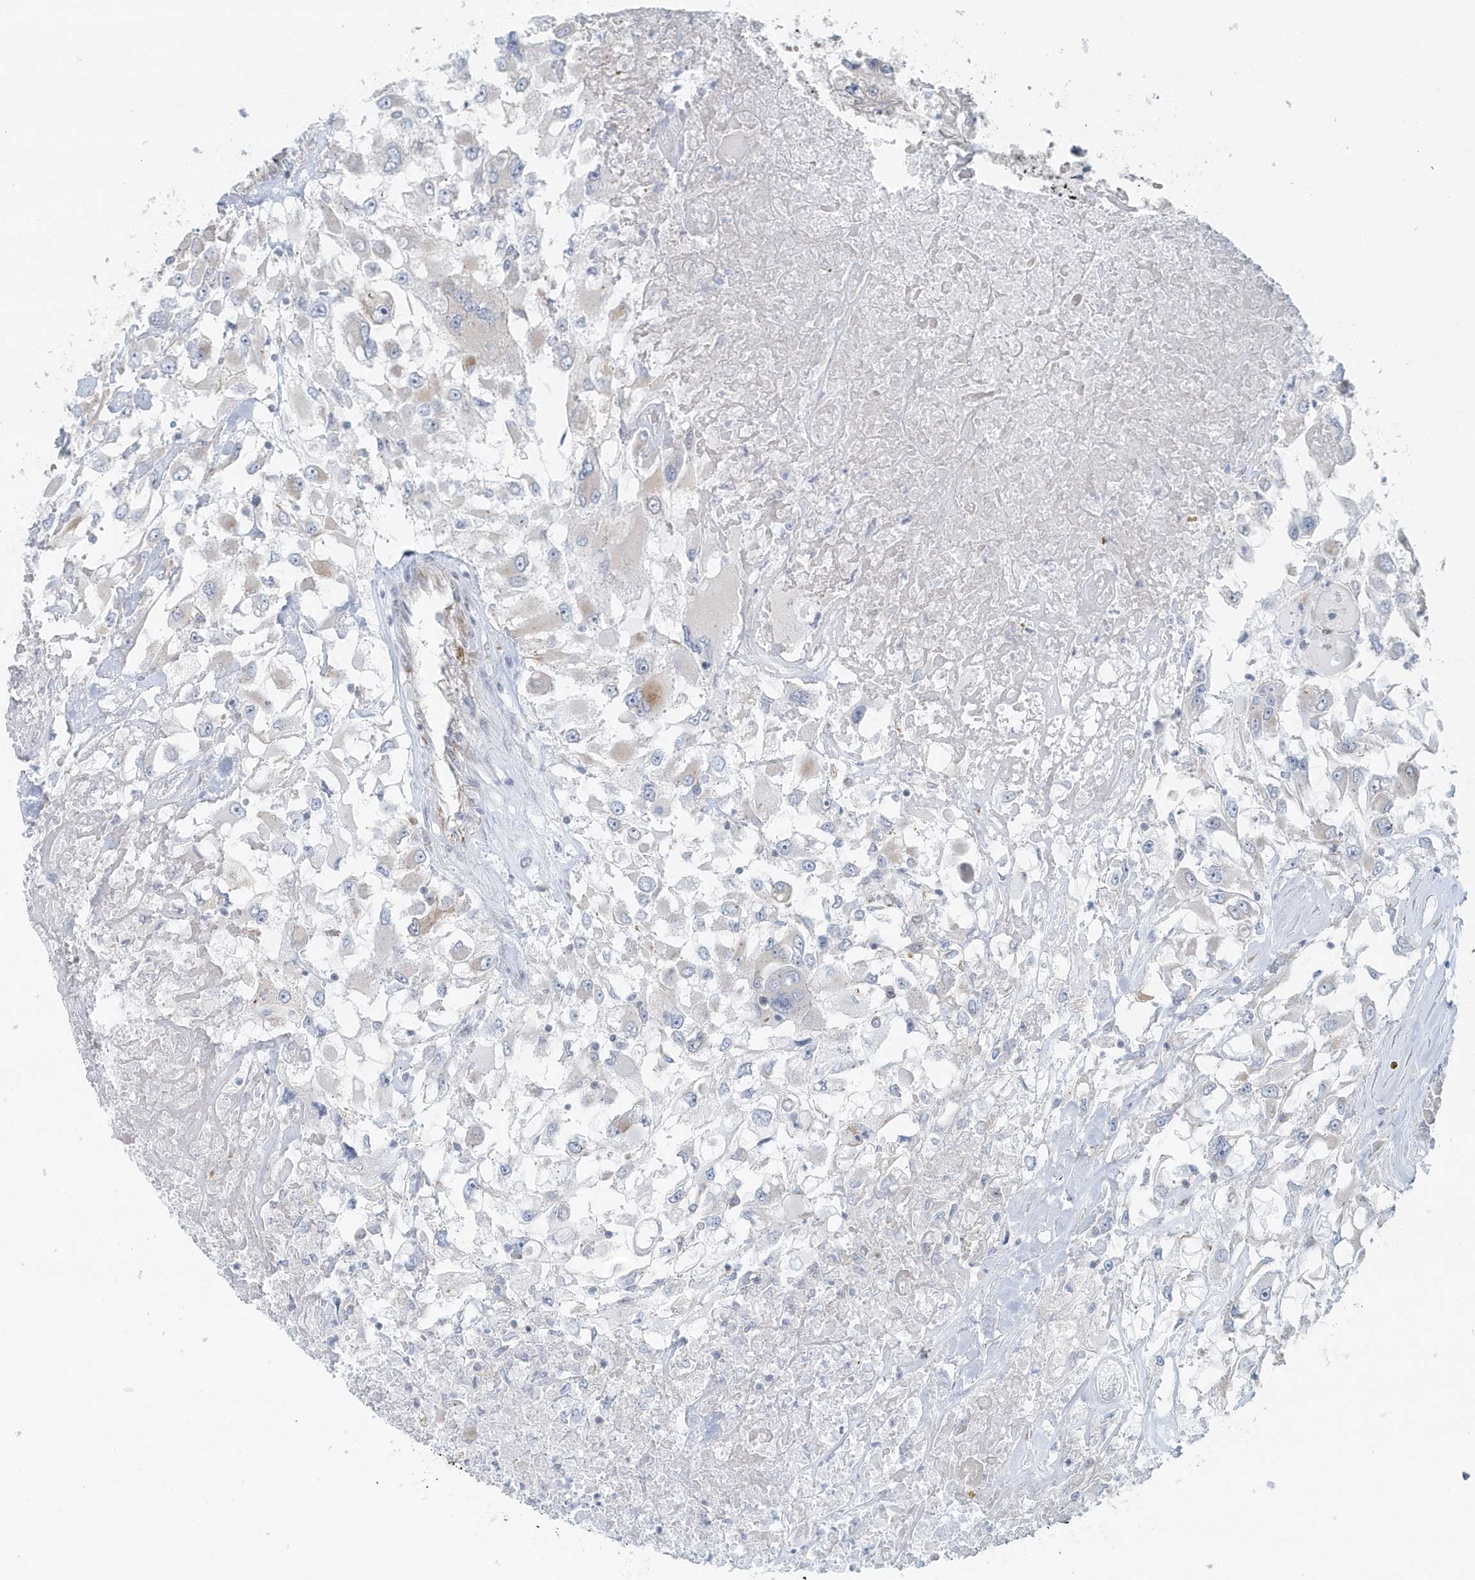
{"staining": {"intensity": "negative", "quantity": "none", "location": "none"}, "tissue": "renal cancer", "cell_type": "Tumor cells", "image_type": "cancer", "snomed": [{"axis": "morphology", "description": "Adenocarcinoma, NOS"}, {"axis": "topography", "description": "Kidney"}], "caption": "There is no significant expression in tumor cells of renal cancer.", "gene": "GPR152", "patient": {"sex": "female", "age": 52}}